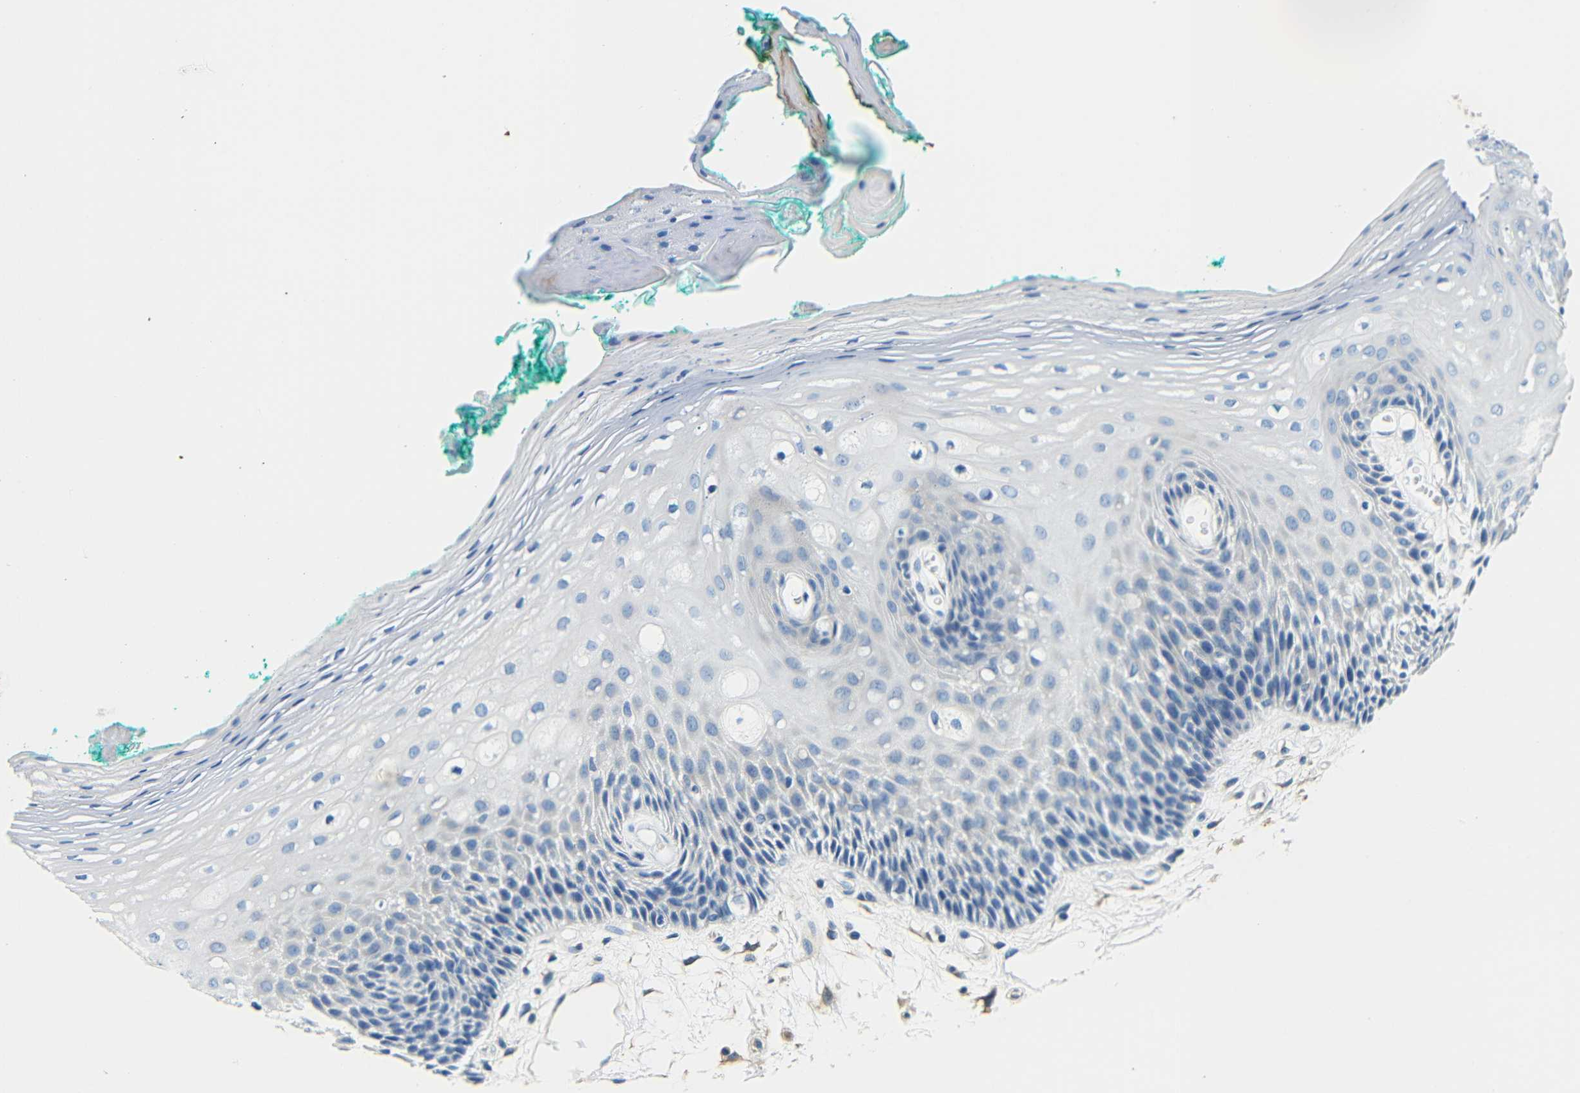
{"staining": {"intensity": "negative", "quantity": "none", "location": "none"}, "tissue": "oral mucosa", "cell_type": "Squamous epithelial cells", "image_type": "normal", "snomed": [{"axis": "morphology", "description": "Normal tissue, NOS"}, {"axis": "topography", "description": "Skeletal muscle"}, {"axis": "topography", "description": "Oral tissue"}, {"axis": "topography", "description": "Peripheral nerve tissue"}], "caption": "DAB immunohistochemical staining of benign oral mucosa reveals no significant expression in squamous epithelial cells.", "gene": "FMO5", "patient": {"sex": "female", "age": 84}}